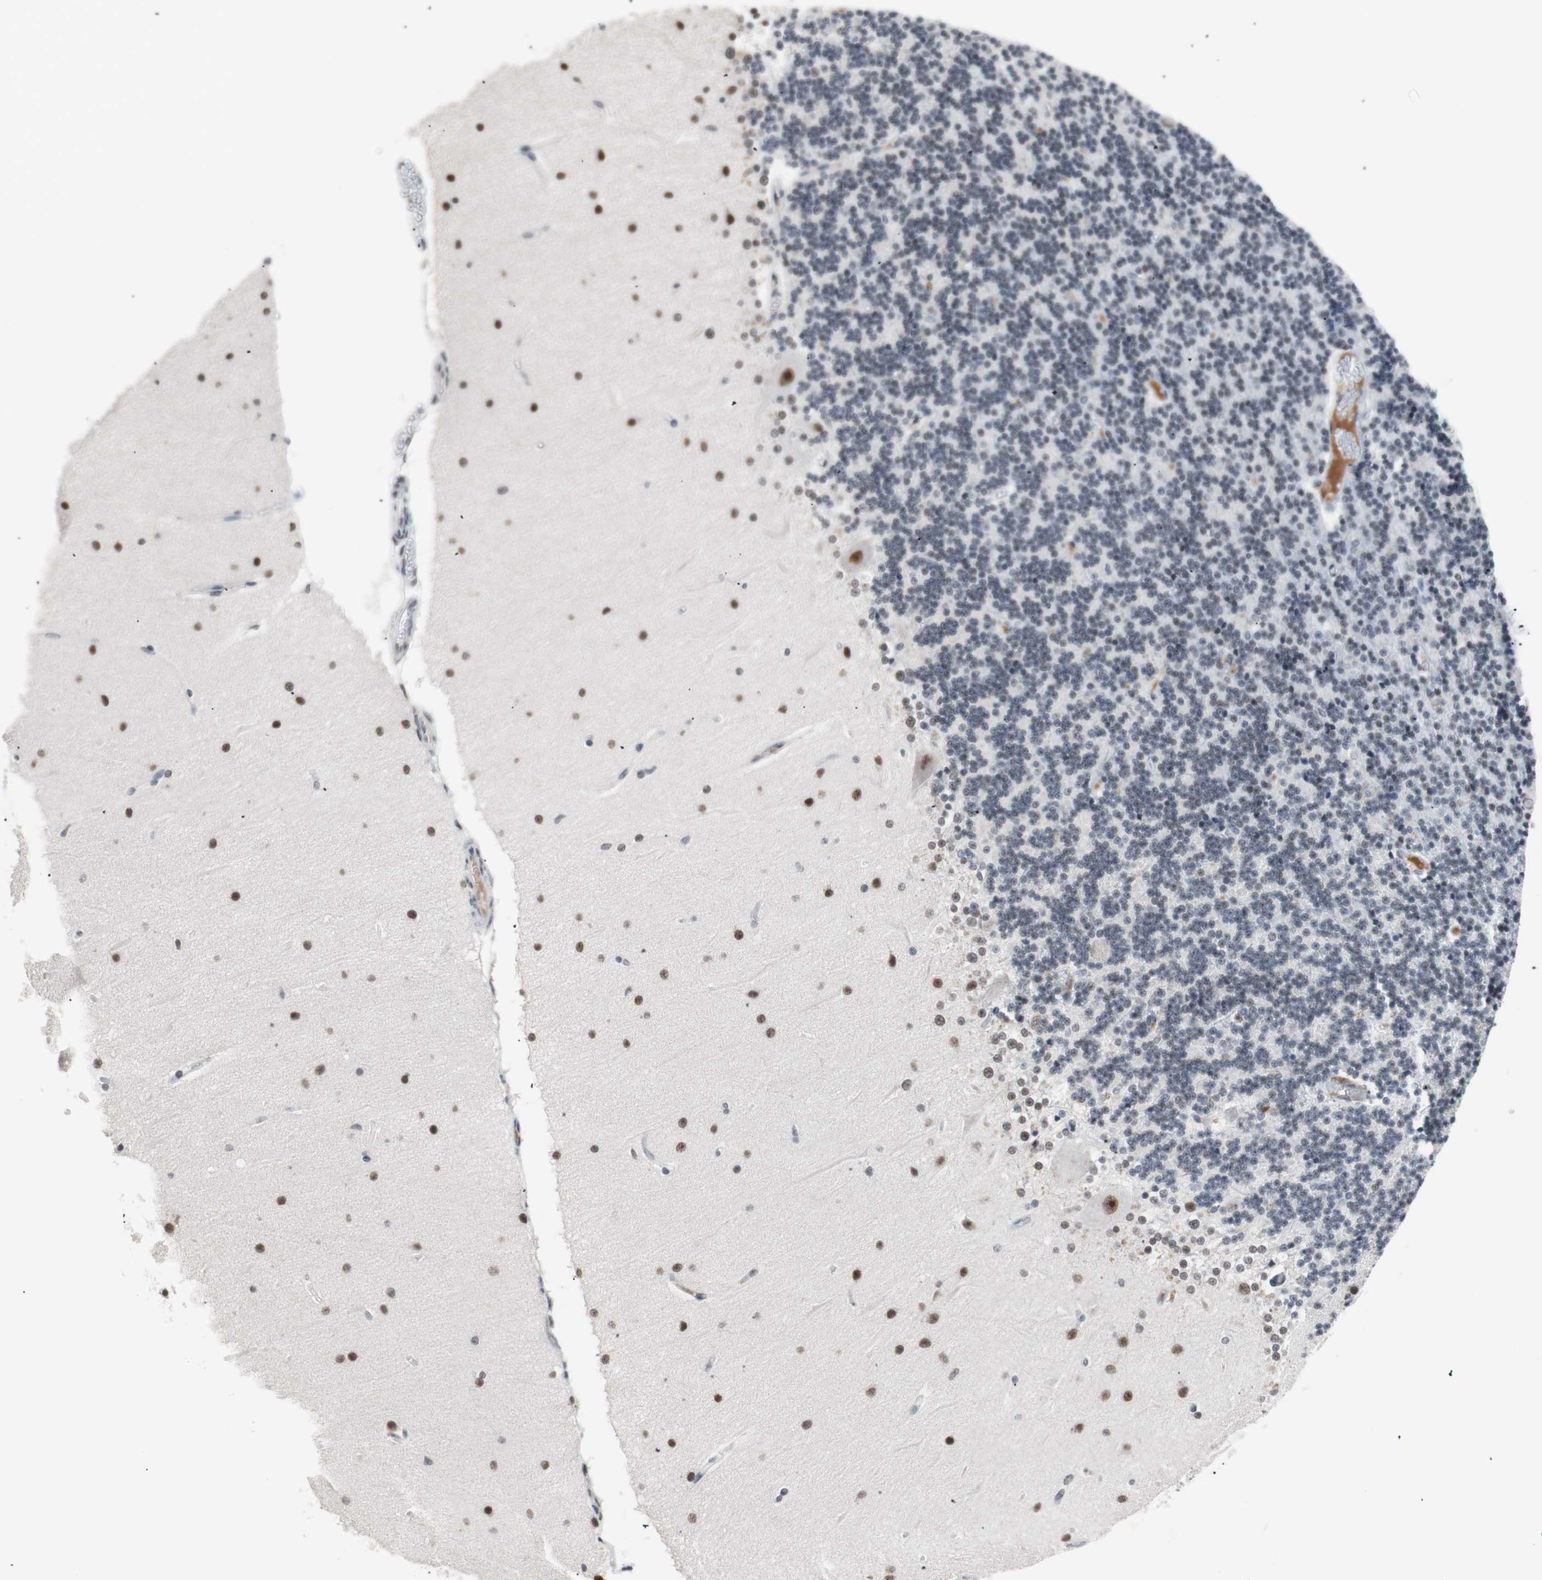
{"staining": {"intensity": "weak", "quantity": "25%-75%", "location": "nuclear"}, "tissue": "cerebellum", "cell_type": "Cells in granular layer", "image_type": "normal", "snomed": [{"axis": "morphology", "description": "Normal tissue, NOS"}, {"axis": "topography", "description": "Cerebellum"}], "caption": "Immunohistochemical staining of benign cerebellum demonstrates 25%-75% levels of weak nuclear protein staining in about 25%-75% of cells in granular layer.", "gene": "LIG3", "patient": {"sex": "female", "age": 54}}